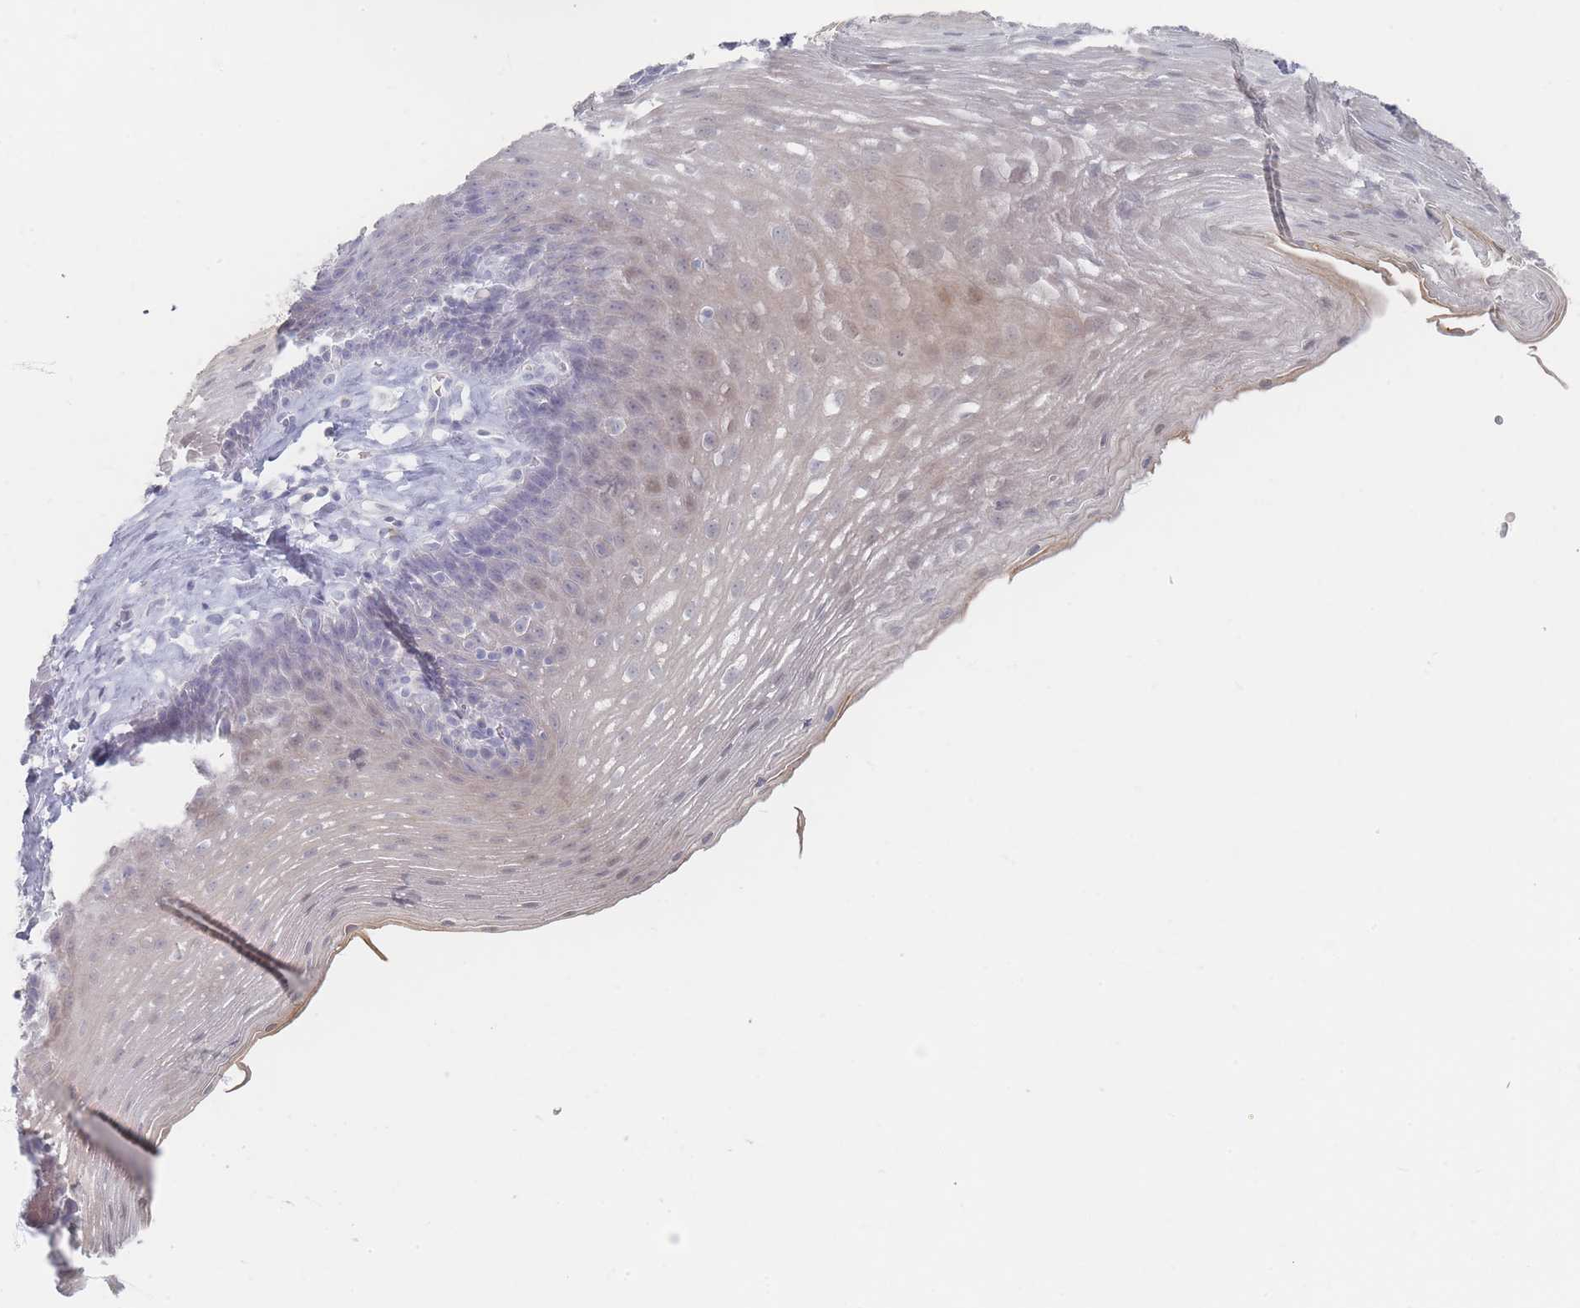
{"staining": {"intensity": "weak", "quantity": "<25%", "location": "cytoplasmic/membranous,nuclear"}, "tissue": "esophagus", "cell_type": "Squamous epithelial cells", "image_type": "normal", "snomed": [{"axis": "morphology", "description": "Normal tissue, NOS"}, {"axis": "topography", "description": "Esophagus"}], "caption": "This is an immunohistochemistry (IHC) photomicrograph of benign human esophagus. There is no positivity in squamous epithelial cells.", "gene": "CD37", "patient": {"sex": "female", "age": 66}}